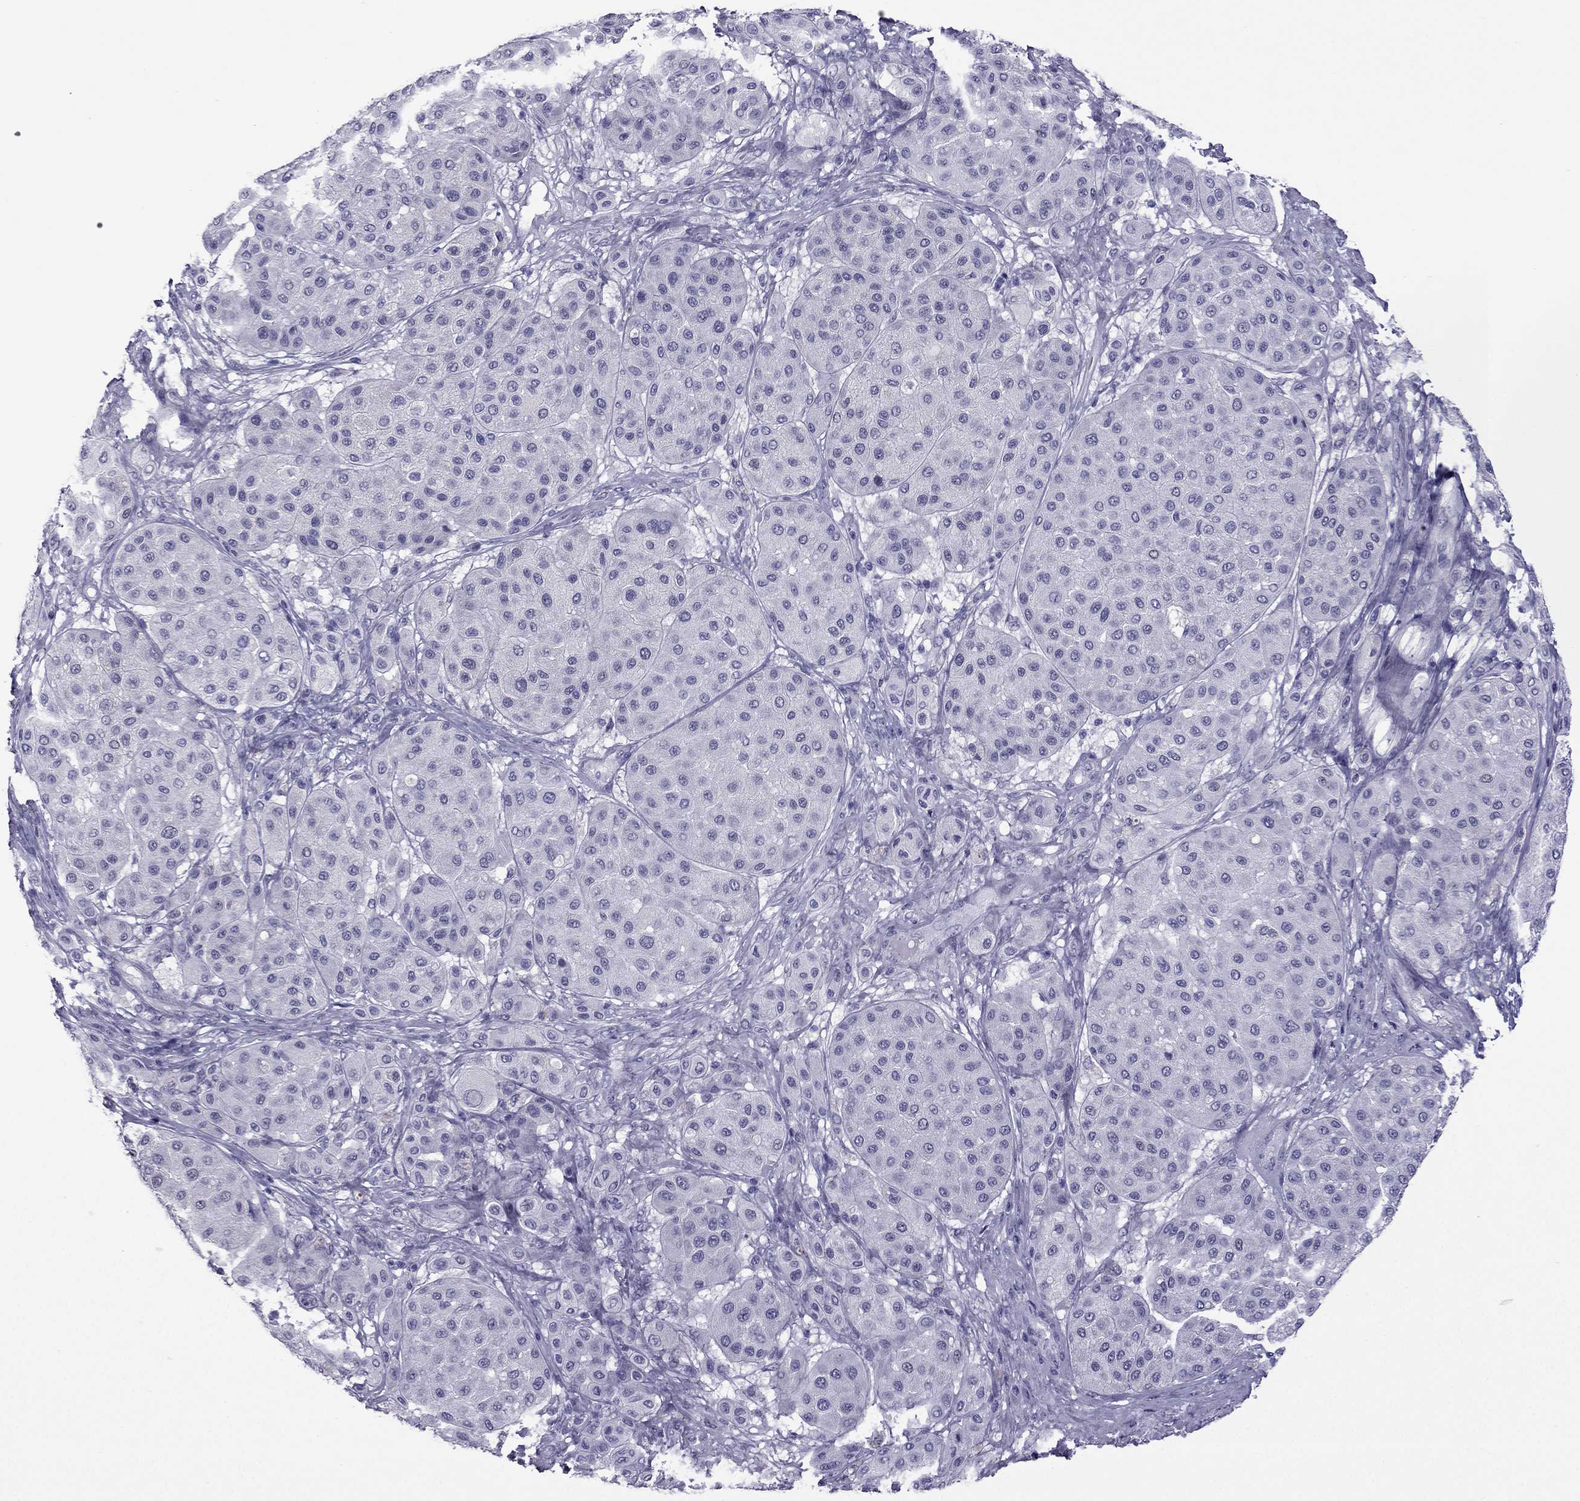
{"staining": {"intensity": "negative", "quantity": "none", "location": "none"}, "tissue": "melanoma", "cell_type": "Tumor cells", "image_type": "cancer", "snomed": [{"axis": "morphology", "description": "Malignant melanoma, Metastatic site"}, {"axis": "topography", "description": "Smooth muscle"}], "caption": "Melanoma was stained to show a protein in brown. There is no significant expression in tumor cells.", "gene": "MYLK3", "patient": {"sex": "male", "age": 41}}